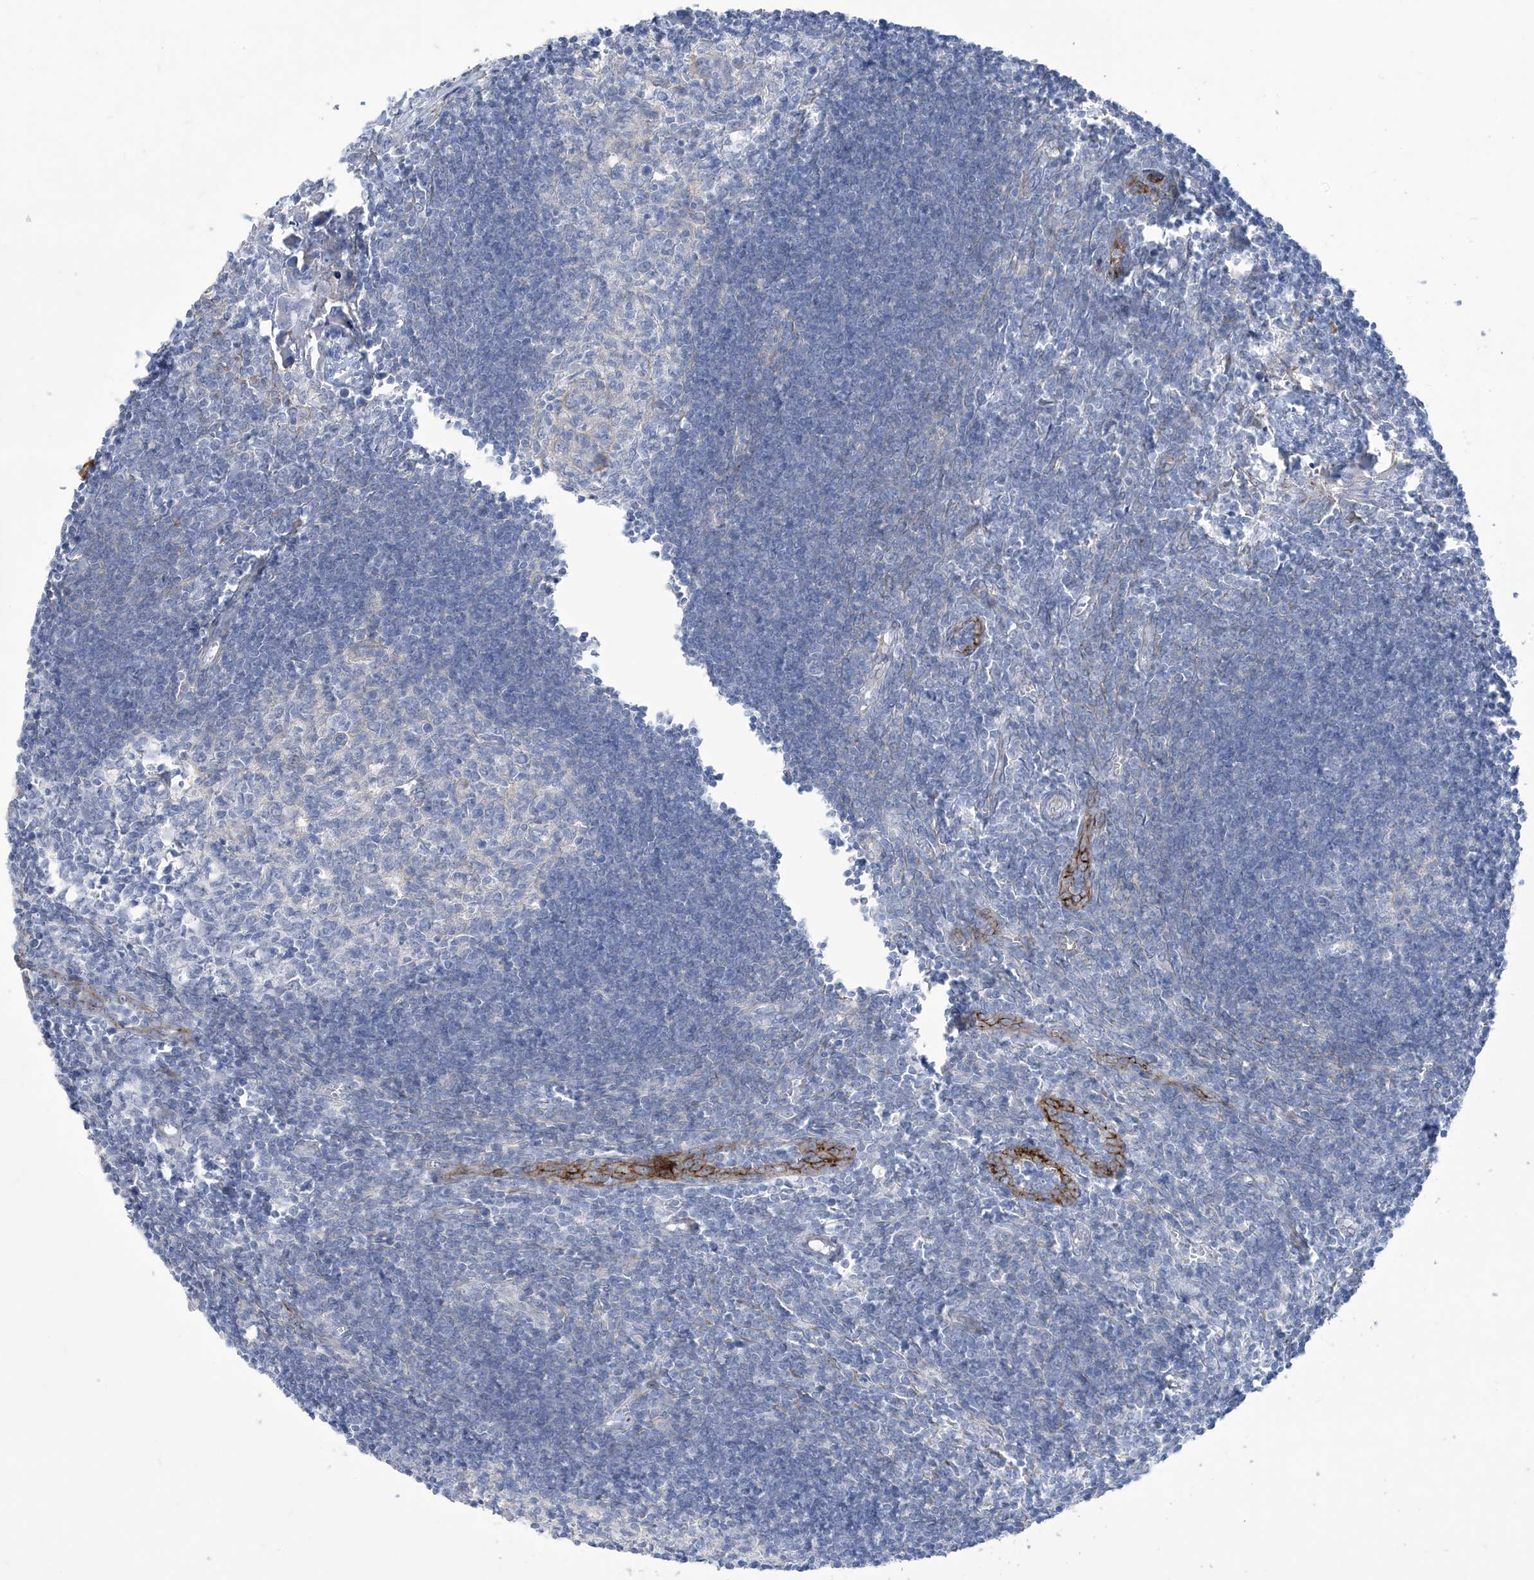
{"staining": {"intensity": "negative", "quantity": "none", "location": "none"}, "tissue": "lymph node", "cell_type": "Germinal center cells", "image_type": "normal", "snomed": [{"axis": "morphology", "description": "Normal tissue, NOS"}, {"axis": "morphology", "description": "Malignant melanoma, Metastatic site"}, {"axis": "topography", "description": "Lymph node"}], "caption": "The image reveals no staining of germinal center cells in unremarkable lymph node. The staining is performed using DAB (3,3'-diaminobenzidine) brown chromogen with nuclei counter-stained in using hematoxylin.", "gene": "B3GNT7", "patient": {"sex": "male", "age": 41}}